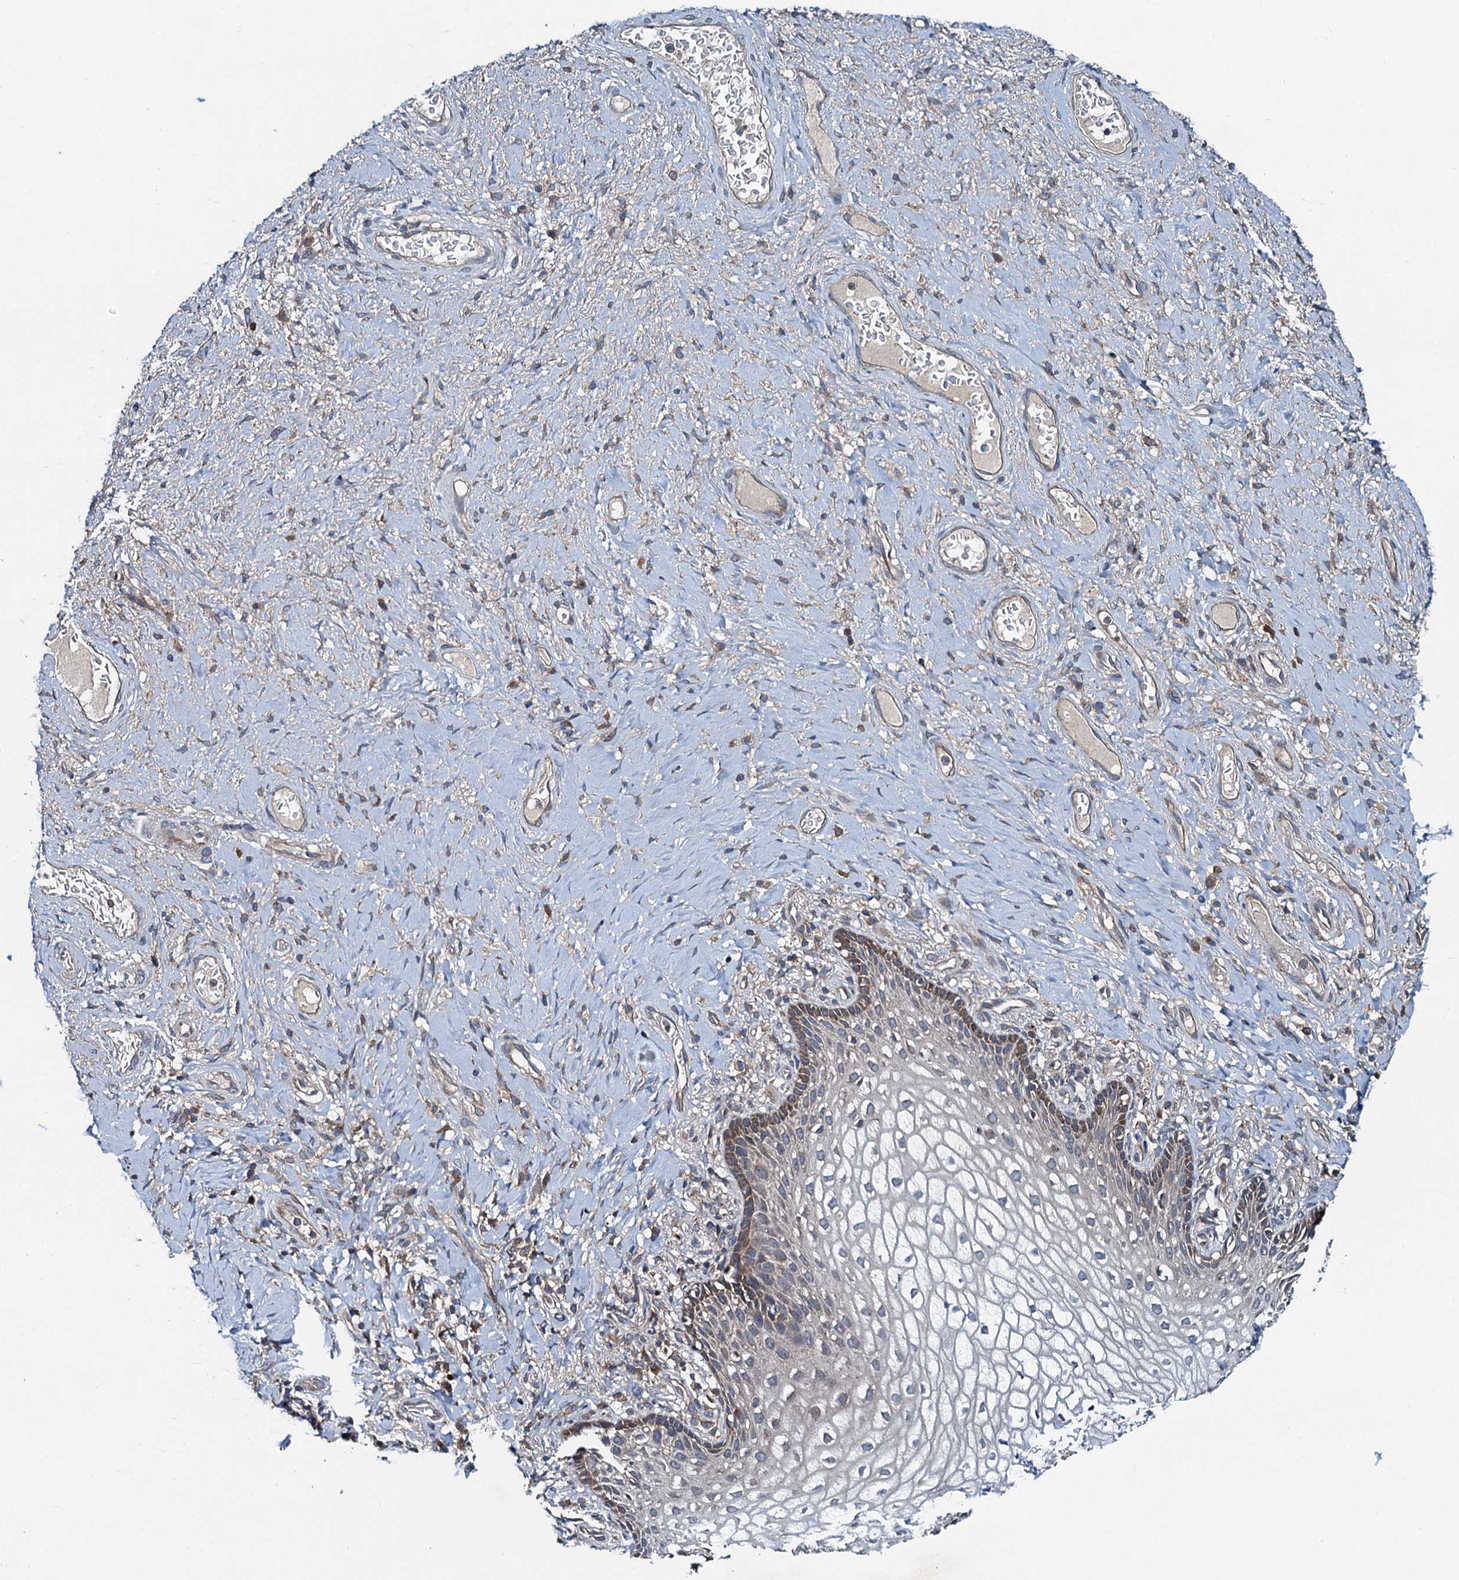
{"staining": {"intensity": "moderate", "quantity": "<25%", "location": "cytoplasmic/membranous"}, "tissue": "vagina", "cell_type": "Squamous epithelial cells", "image_type": "normal", "snomed": [{"axis": "morphology", "description": "Normal tissue, NOS"}, {"axis": "topography", "description": "Vagina"}], "caption": "Protein expression by immunohistochemistry demonstrates moderate cytoplasmic/membranous expression in approximately <25% of squamous epithelial cells in benign vagina.", "gene": "EFL1", "patient": {"sex": "female", "age": 60}}